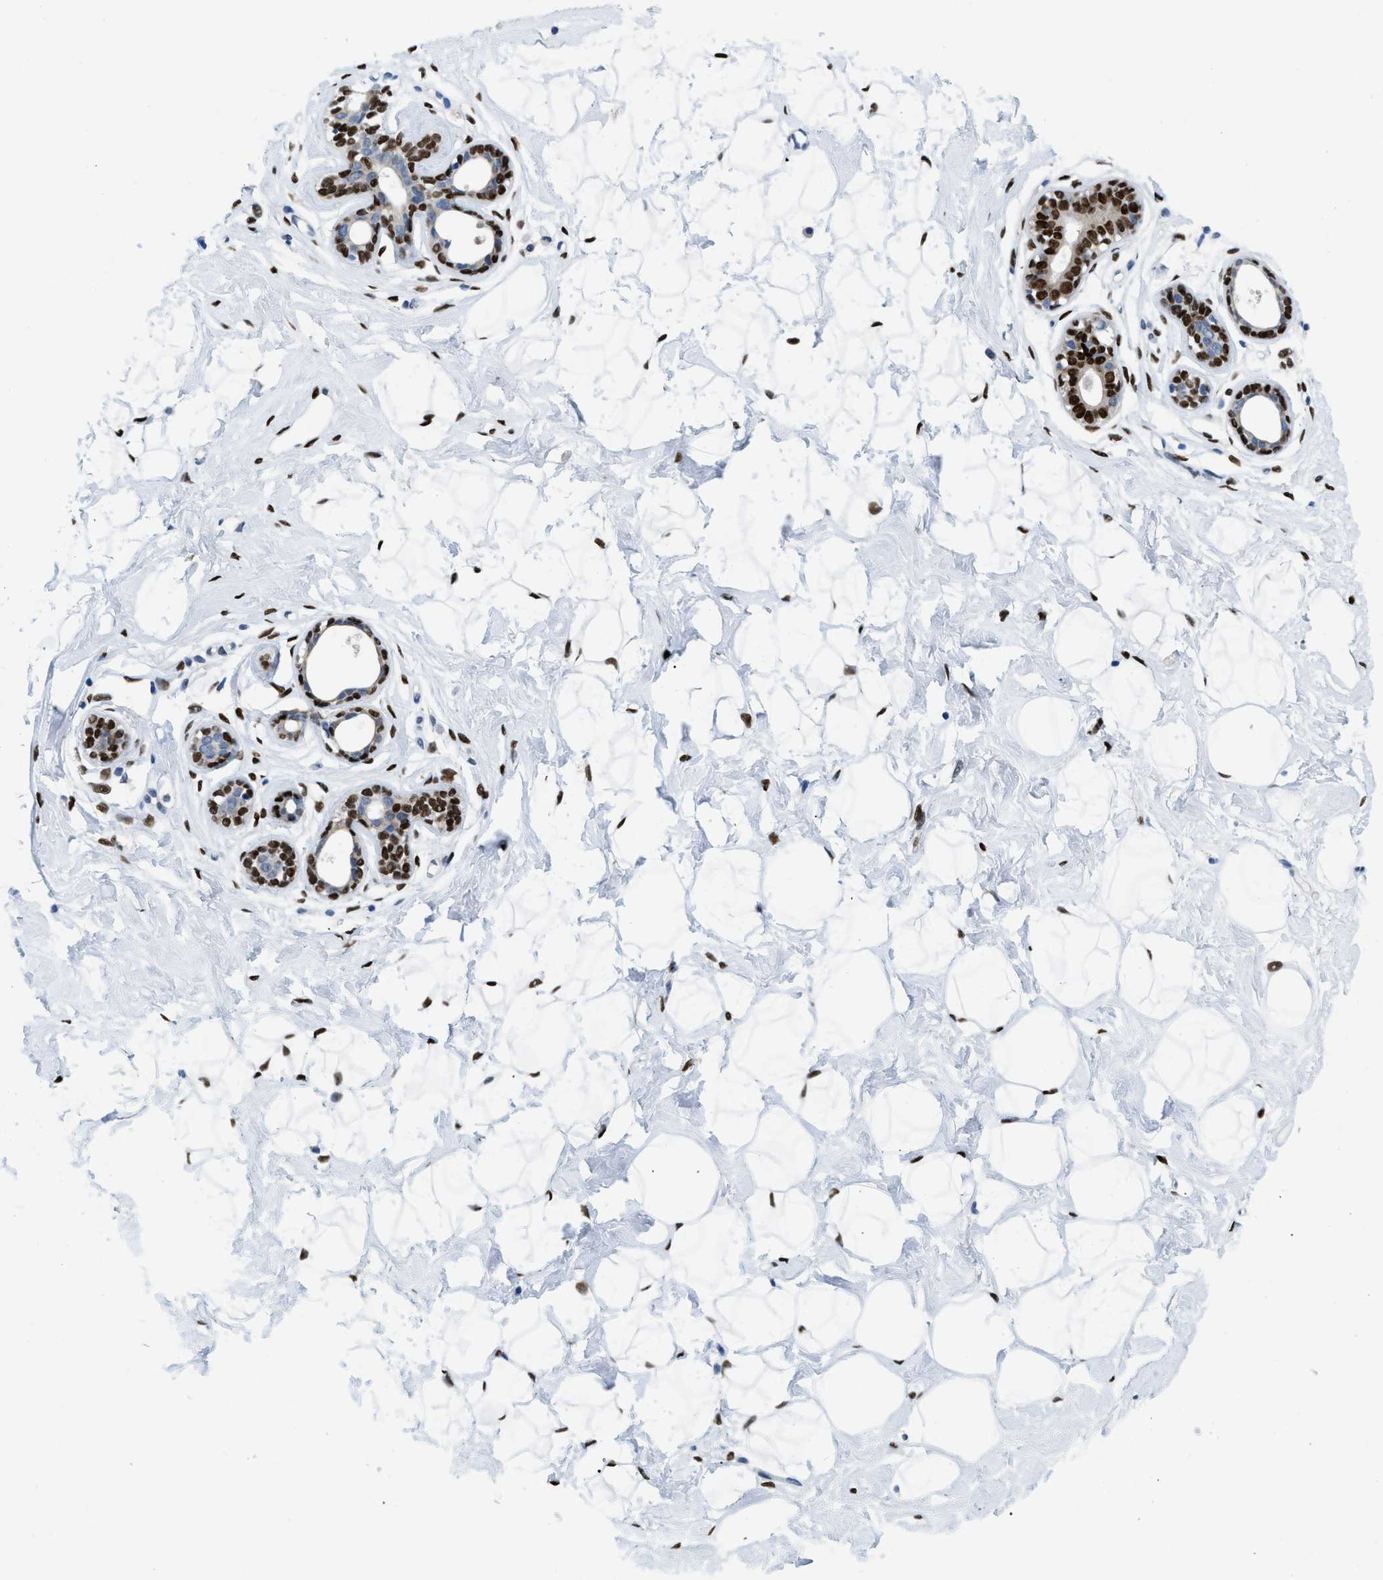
{"staining": {"intensity": "moderate", "quantity": ">75%", "location": "nuclear"}, "tissue": "breast", "cell_type": "Adipocytes", "image_type": "normal", "snomed": [{"axis": "morphology", "description": "Normal tissue, NOS"}, {"axis": "topography", "description": "Breast"}], "caption": "This photomicrograph displays IHC staining of unremarkable breast, with medium moderate nuclear staining in about >75% of adipocytes.", "gene": "NFIX", "patient": {"sex": "female", "age": 23}}